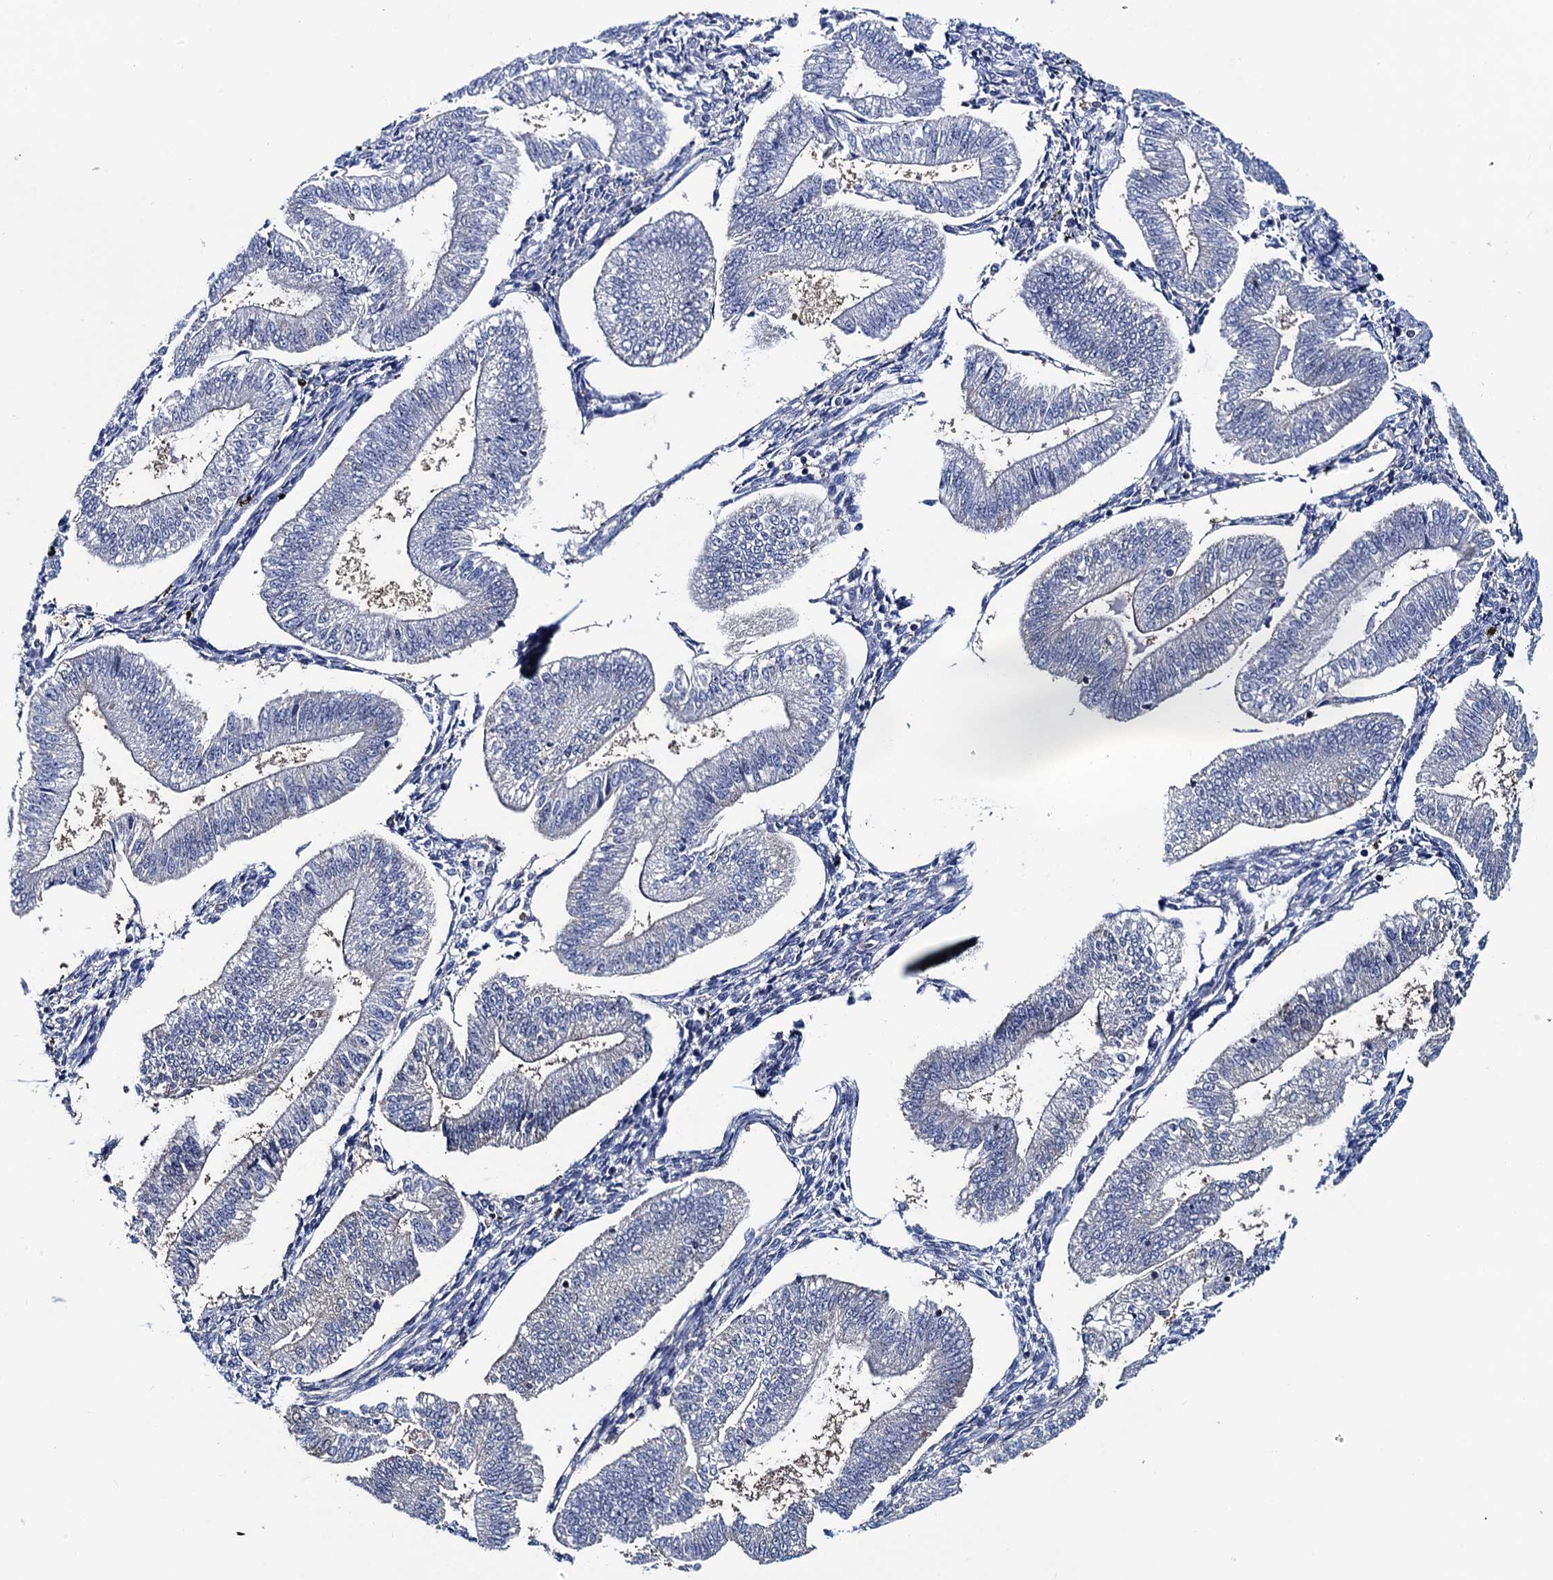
{"staining": {"intensity": "negative", "quantity": "none", "location": "none"}, "tissue": "endometrium", "cell_type": "Cells in endometrial stroma", "image_type": "normal", "snomed": [{"axis": "morphology", "description": "Normal tissue, NOS"}, {"axis": "topography", "description": "Endometrium"}], "caption": "The micrograph reveals no significant positivity in cells in endometrial stroma of endometrium. (DAB immunohistochemistry visualized using brightfield microscopy, high magnification).", "gene": "RTKN2", "patient": {"sex": "female", "age": 34}}